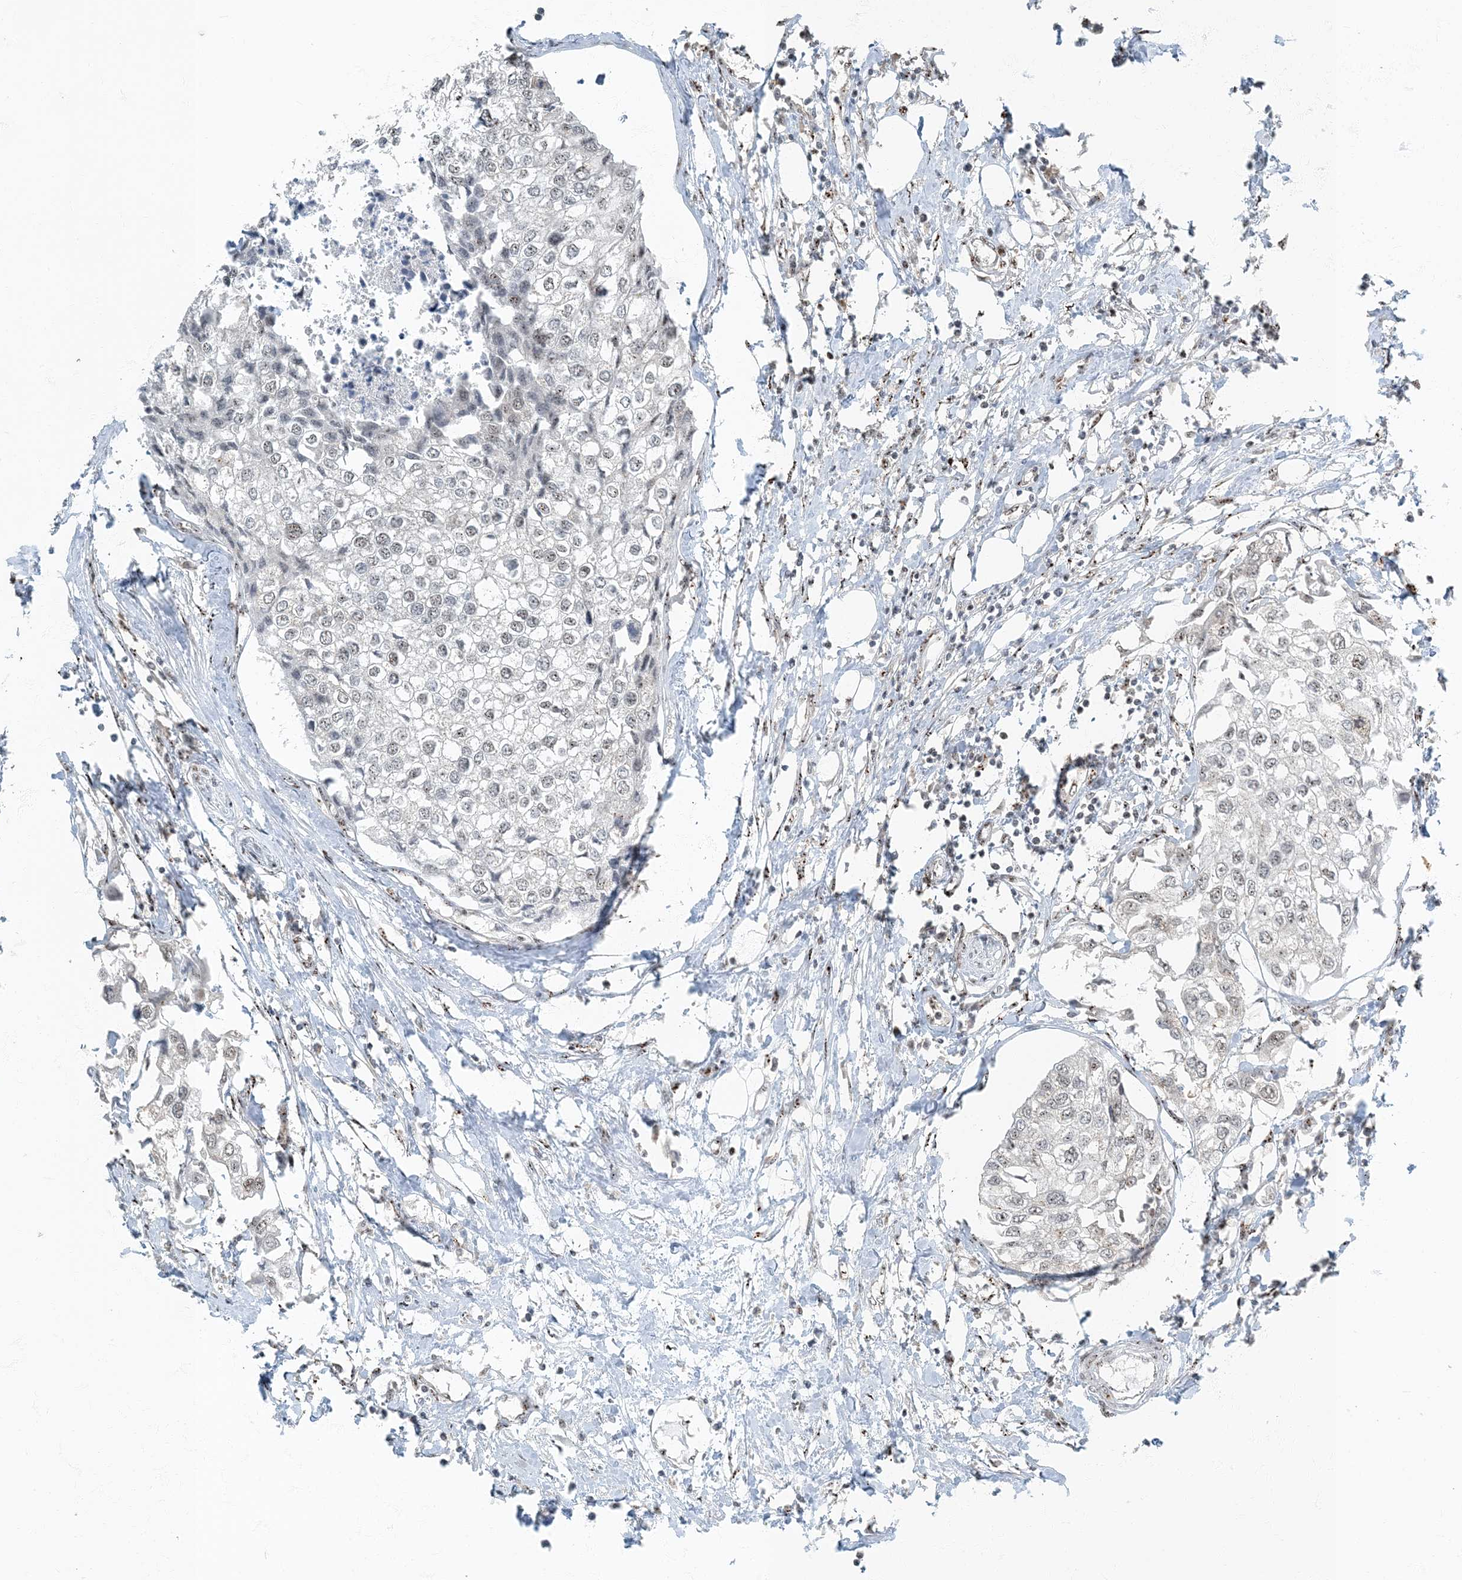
{"staining": {"intensity": "negative", "quantity": "none", "location": "none"}, "tissue": "urothelial cancer", "cell_type": "Tumor cells", "image_type": "cancer", "snomed": [{"axis": "morphology", "description": "Urothelial carcinoma, High grade"}, {"axis": "topography", "description": "Urinary bladder"}], "caption": "High-grade urothelial carcinoma stained for a protein using immunohistochemistry (IHC) exhibits no expression tumor cells.", "gene": "MBD1", "patient": {"sex": "male", "age": 64}}